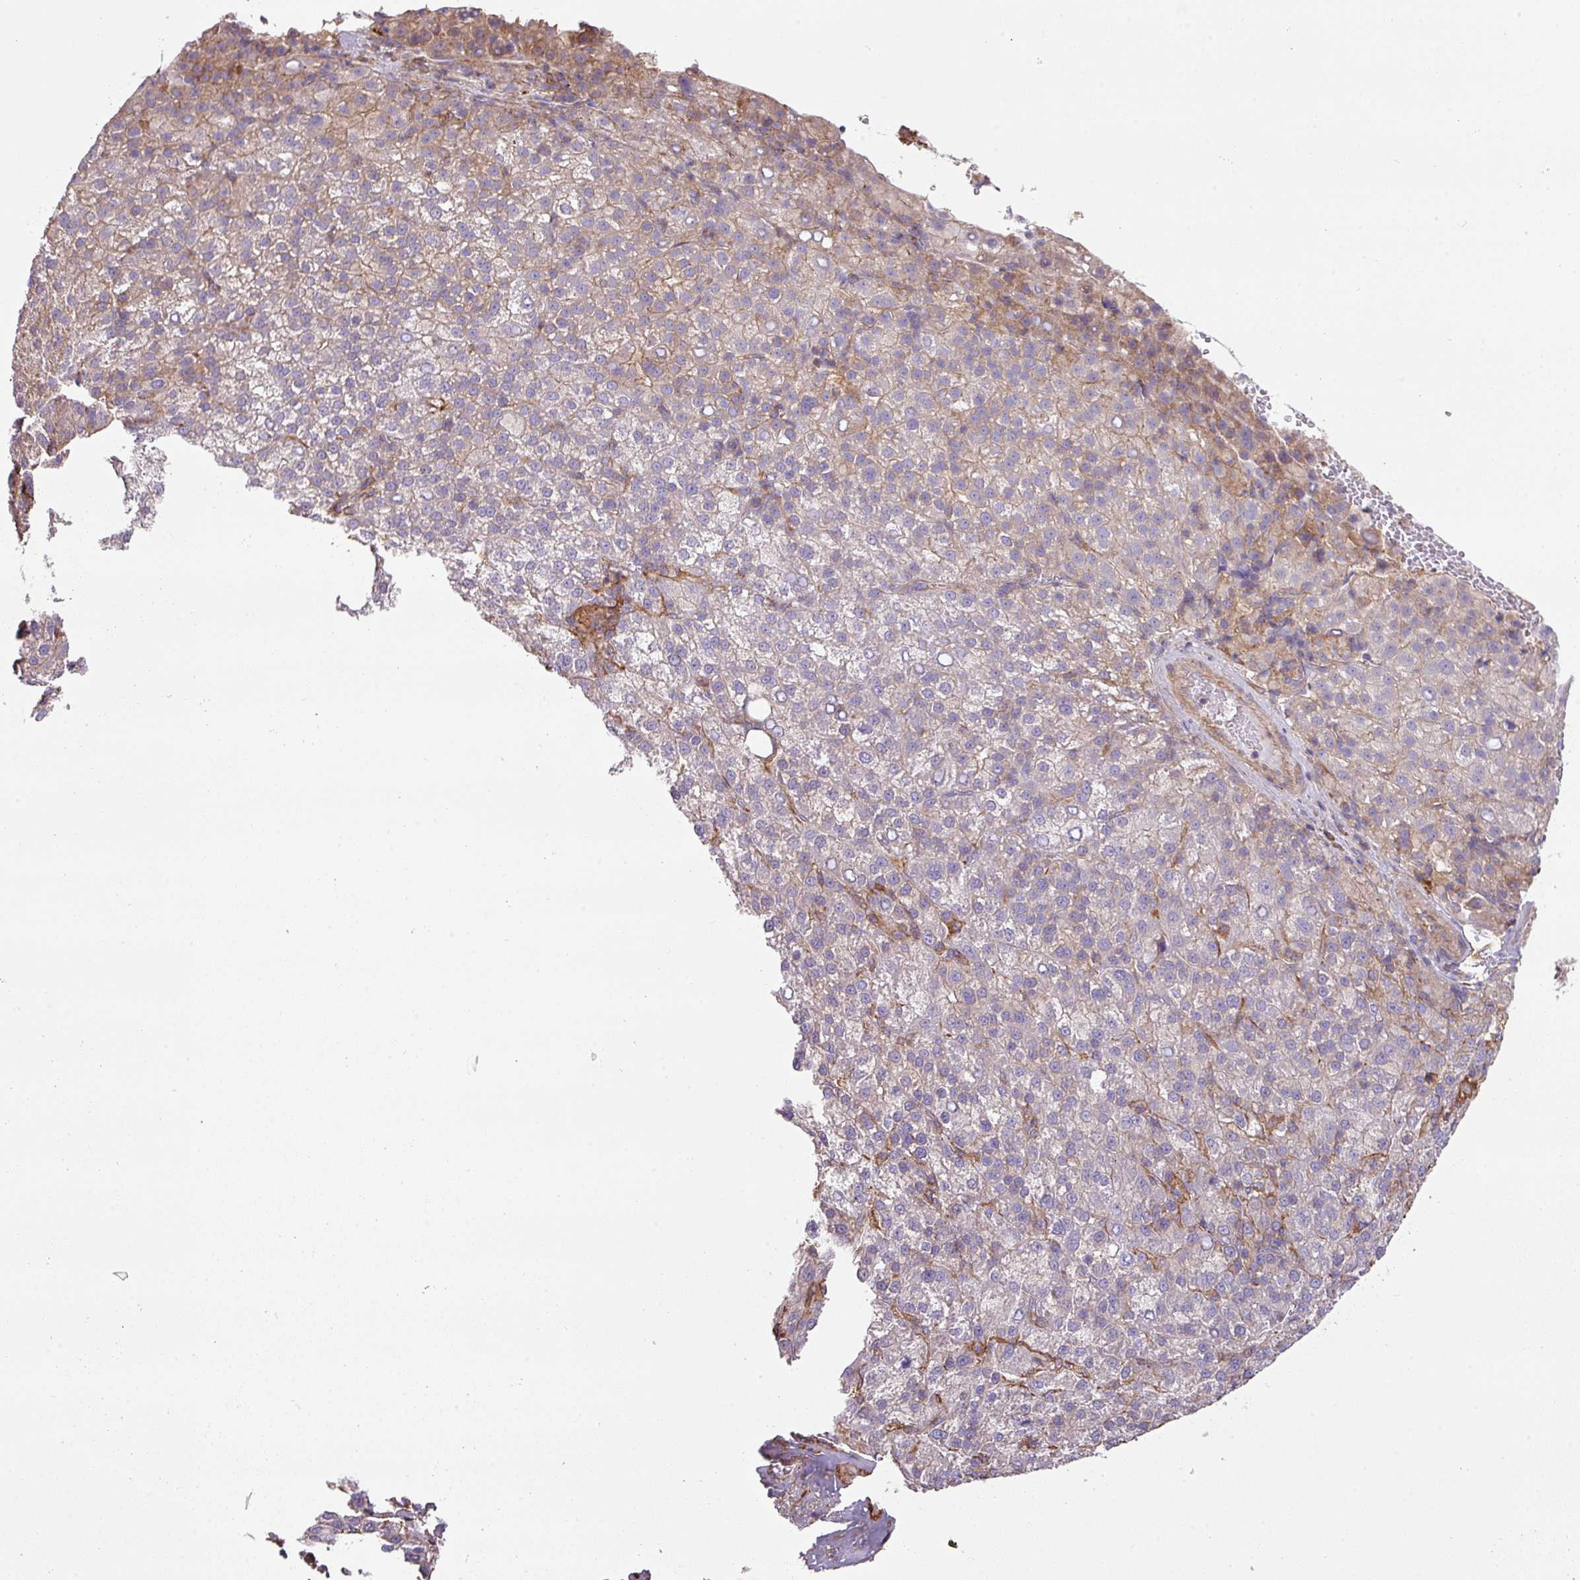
{"staining": {"intensity": "negative", "quantity": "none", "location": "none"}, "tissue": "liver cancer", "cell_type": "Tumor cells", "image_type": "cancer", "snomed": [{"axis": "morphology", "description": "Carcinoma, Hepatocellular, NOS"}, {"axis": "topography", "description": "Liver"}], "caption": "This is an immunohistochemistry (IHC) histopathology image of human hepatocellular carcinoma (liver). There is no positivity in tumor cells.", "gene": "LRRC41", "patient": {"sex": "female", "age": 58}}